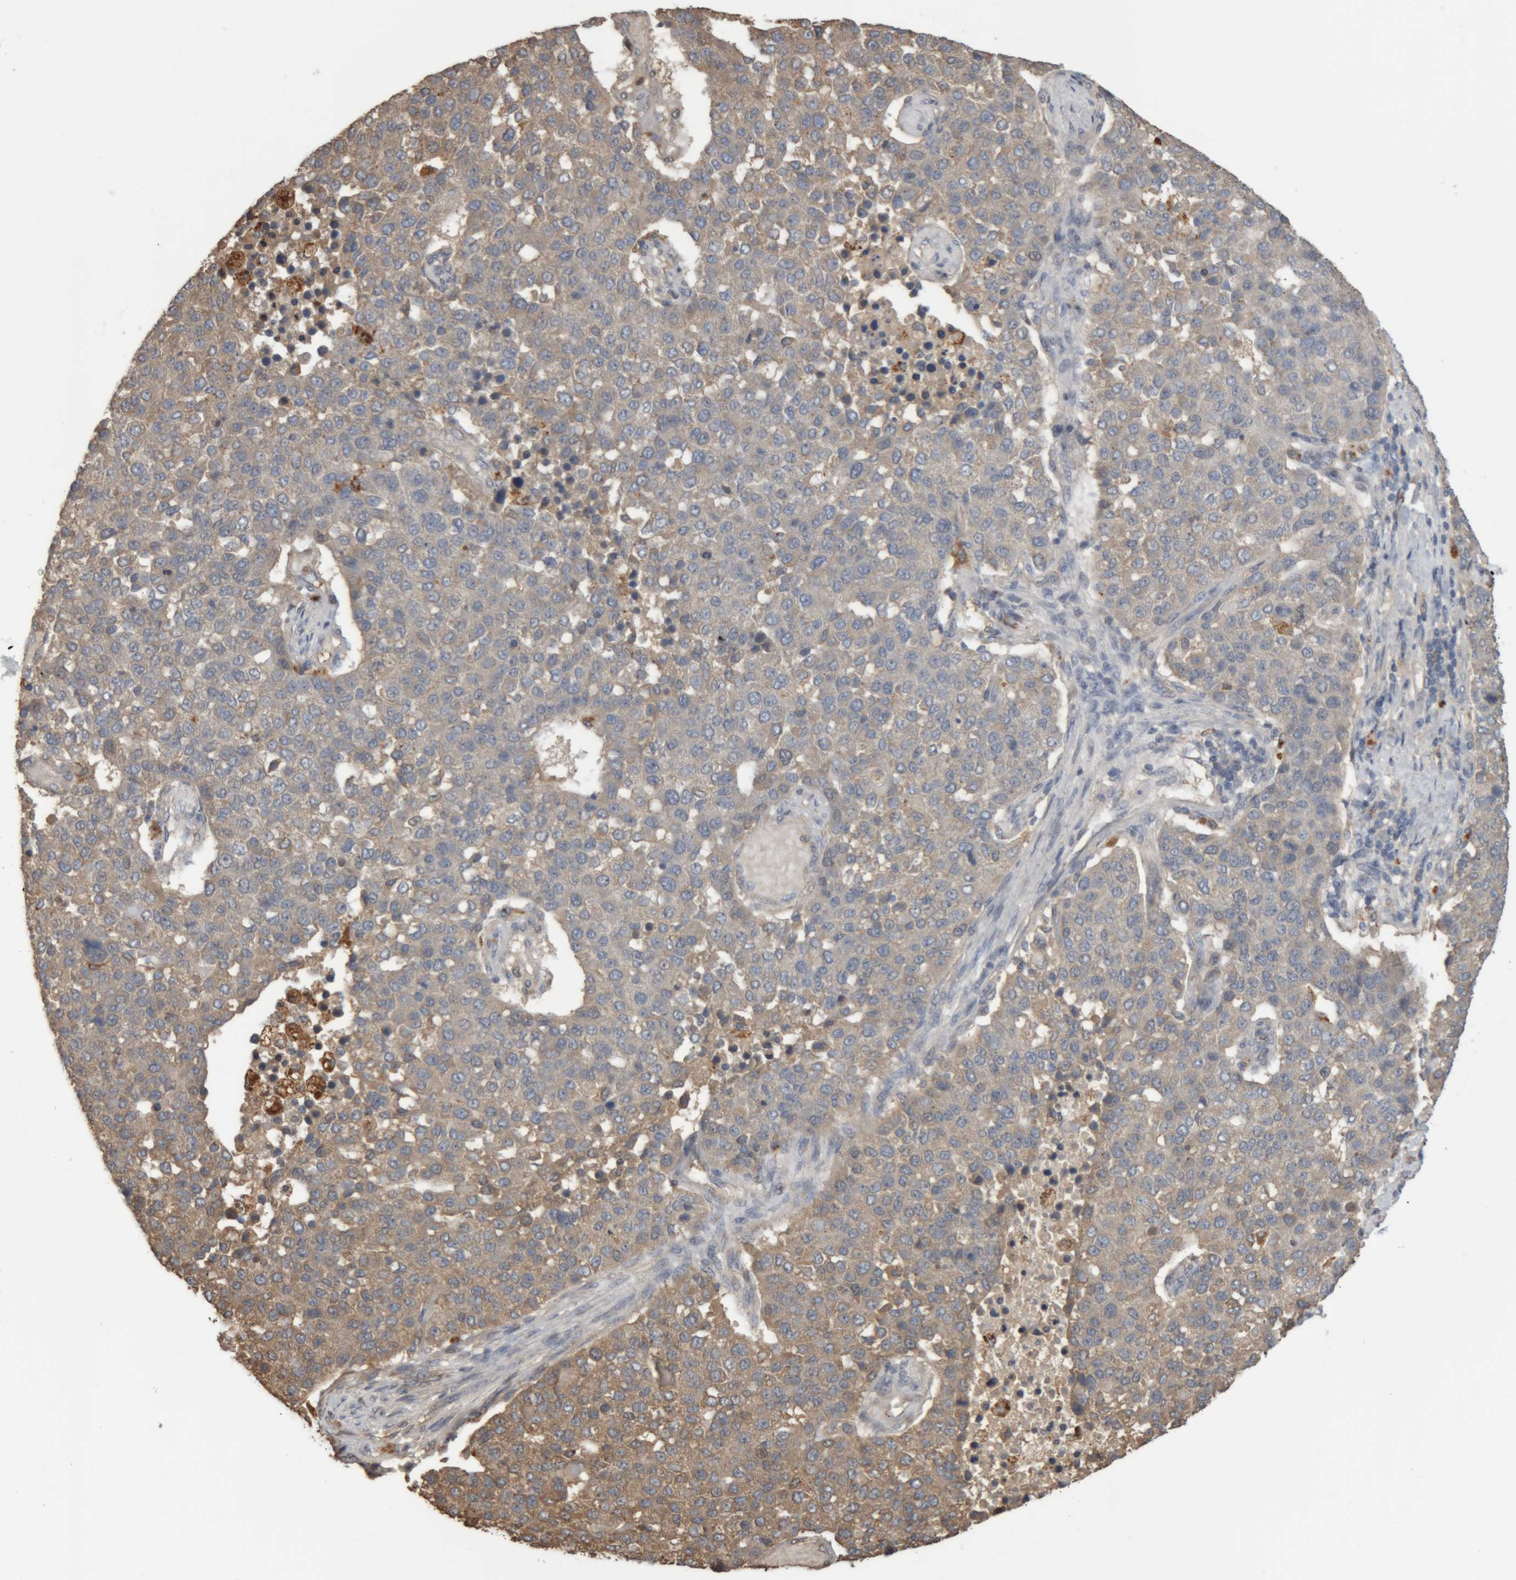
{"staining": {"intensity": "weak", "quantity": "25%-75%", "location": "cytoplasmic/membranous"}, "tissue": "pancreatic cancer", "cell_type": "Tumor cells", "image_type": "cancer", "snomed": [{"axis": "morphology", "description": "Adenocarcinoma, NOS"}, {"axis": "topography", "description": "Pancreas"}], "caption": "High-power microscopy captured an immunohistochemistry histopathology image of pancreatic cancer (adenocarcinoma), revealing weak cytoplasmic/membranous expression in approximately 25%-75% of tumor cells. (Brightfield microscopy of DAB IHC at high magnification).", "gene": "TMED7", "patient": {"sex": "female", "age": 61}}